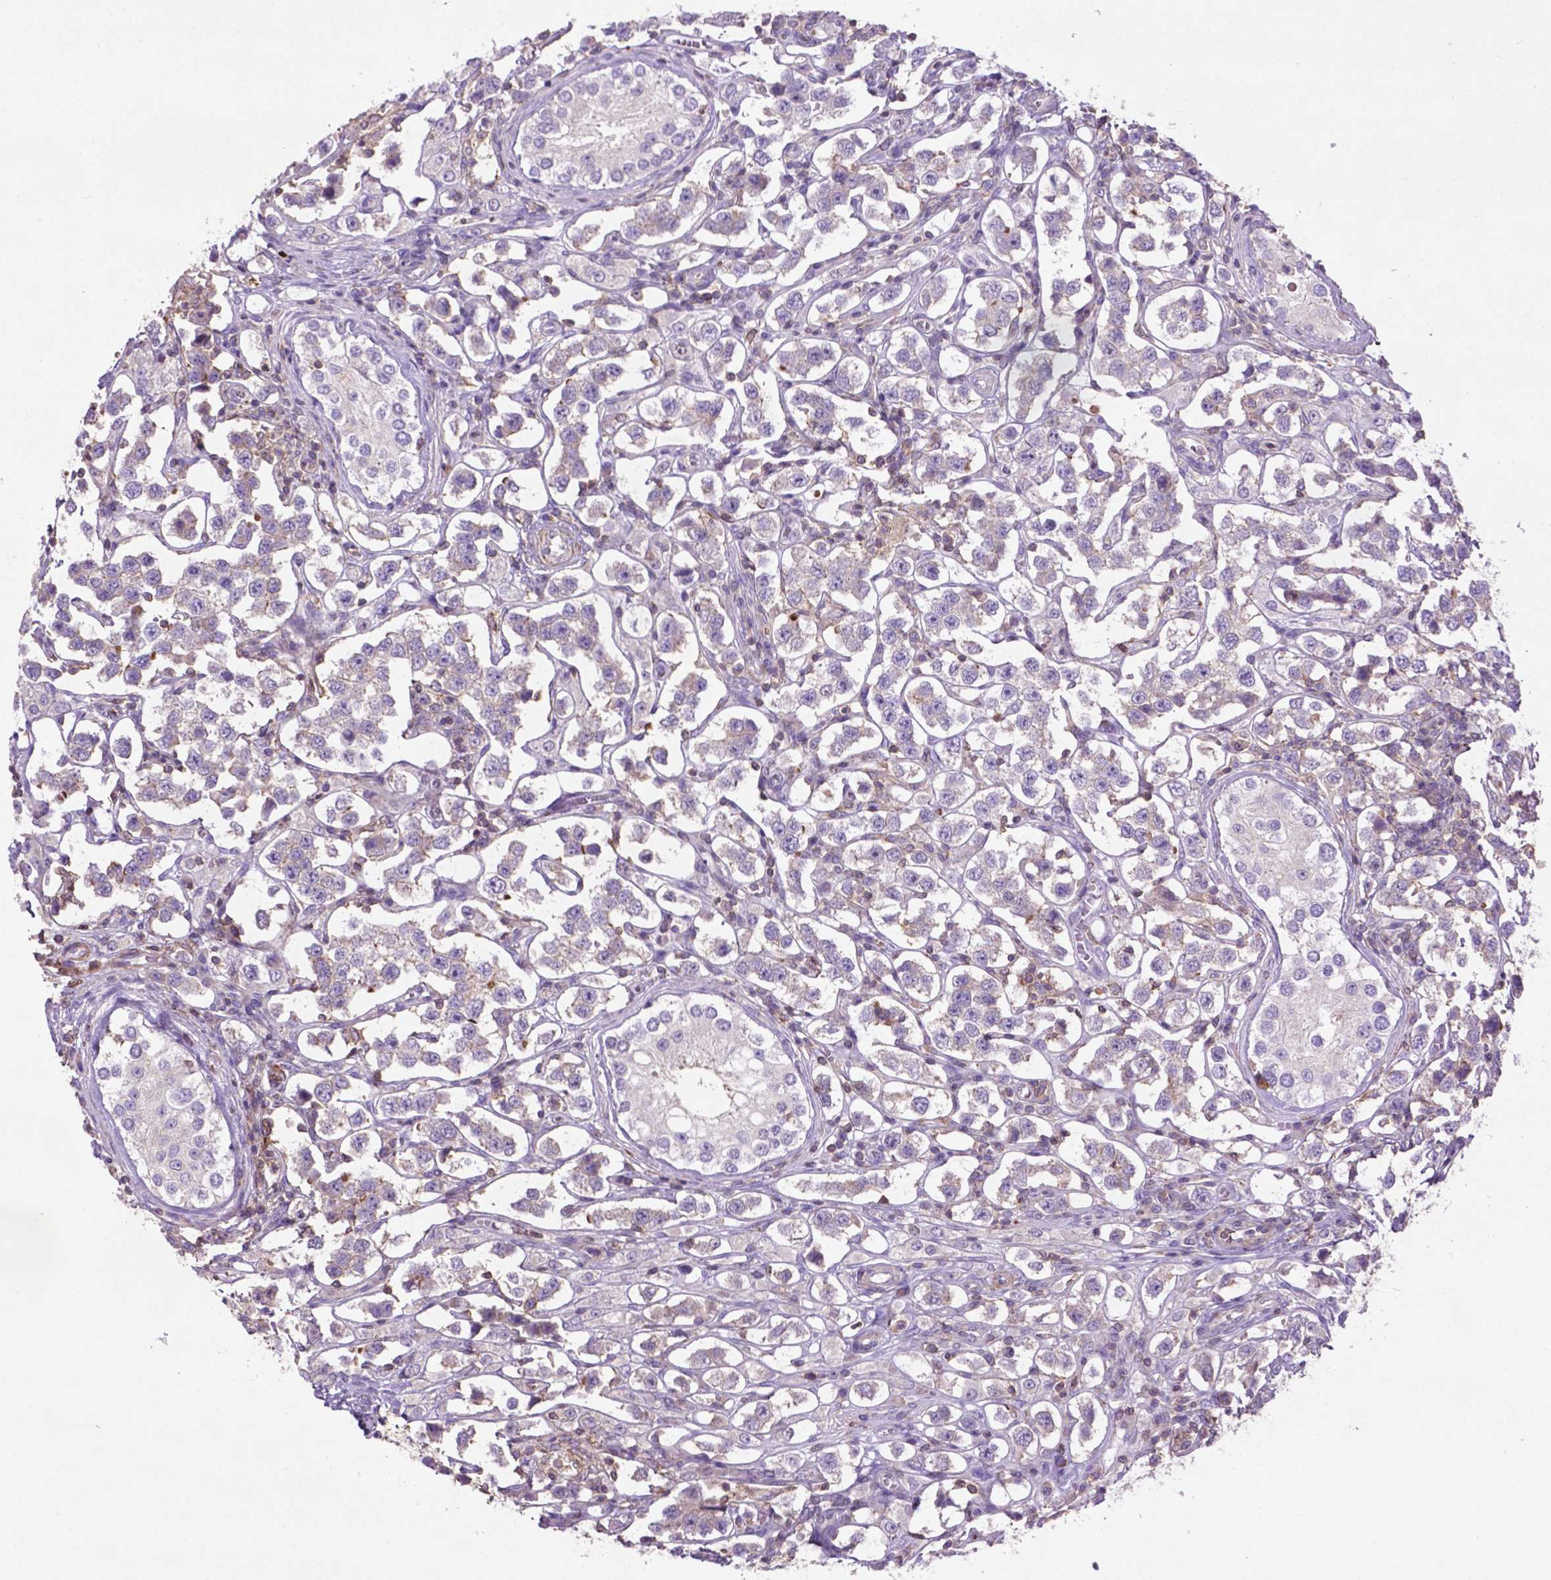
{"staining": {"intensity": "negative", "quantity": "none", "location": "none"}, "tissue": "testis cancer", "cell_type": "Tumor cells", "image_type": "cancer", "snomed": [{"axis": "morphology", "description": "Seminoma, NOS"}, {"axis": "topography", "description": "Testis"}], "caption": "This histopathology image is of testis seminoma stained with immunohistochemistry (IHC) to label a protein in brown with the nuclei are counter-stained blue. There is no expression in tumor cells.", "gene": "BMP4", "patient": {"sex": "male", "age": 37}}